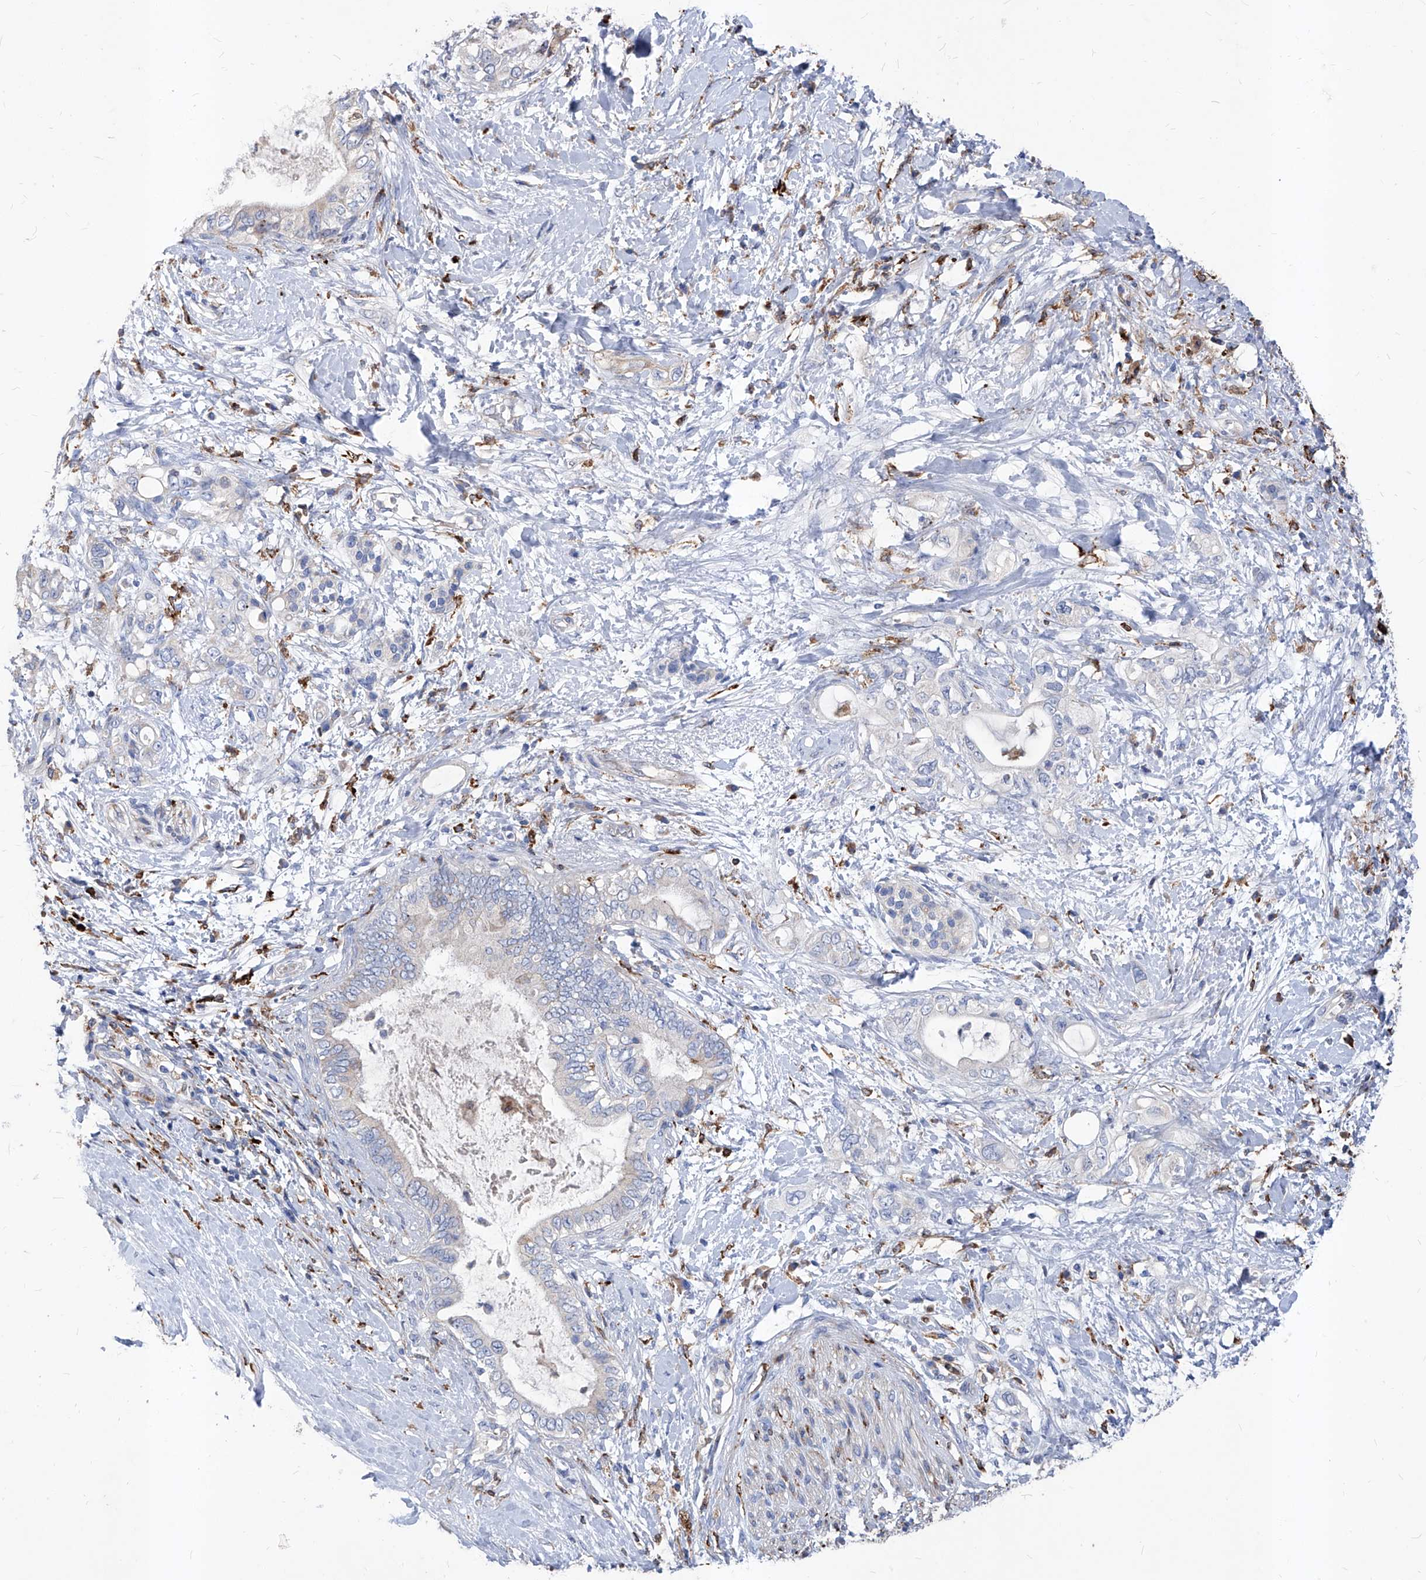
{"staining": {"intensity": "negative", "quantity": "none", "location": "none"}, "tissue": "pancreatic cancer", "cell_type": "Tumor cells", "image_type": "cancer", "snomed": [{"axis": "morphology", "description": "Adenocarcinoma, NOS"}, {"axis": "topography", "description": "Pancreas"}], "caption": "This is an immunohistochemistry histopathology image of adenocarcinoma (pancreatic). There is no positivity in tumor cells.", "gene": "UBOX5", "patient": {"sex": "female", "age": 56}}